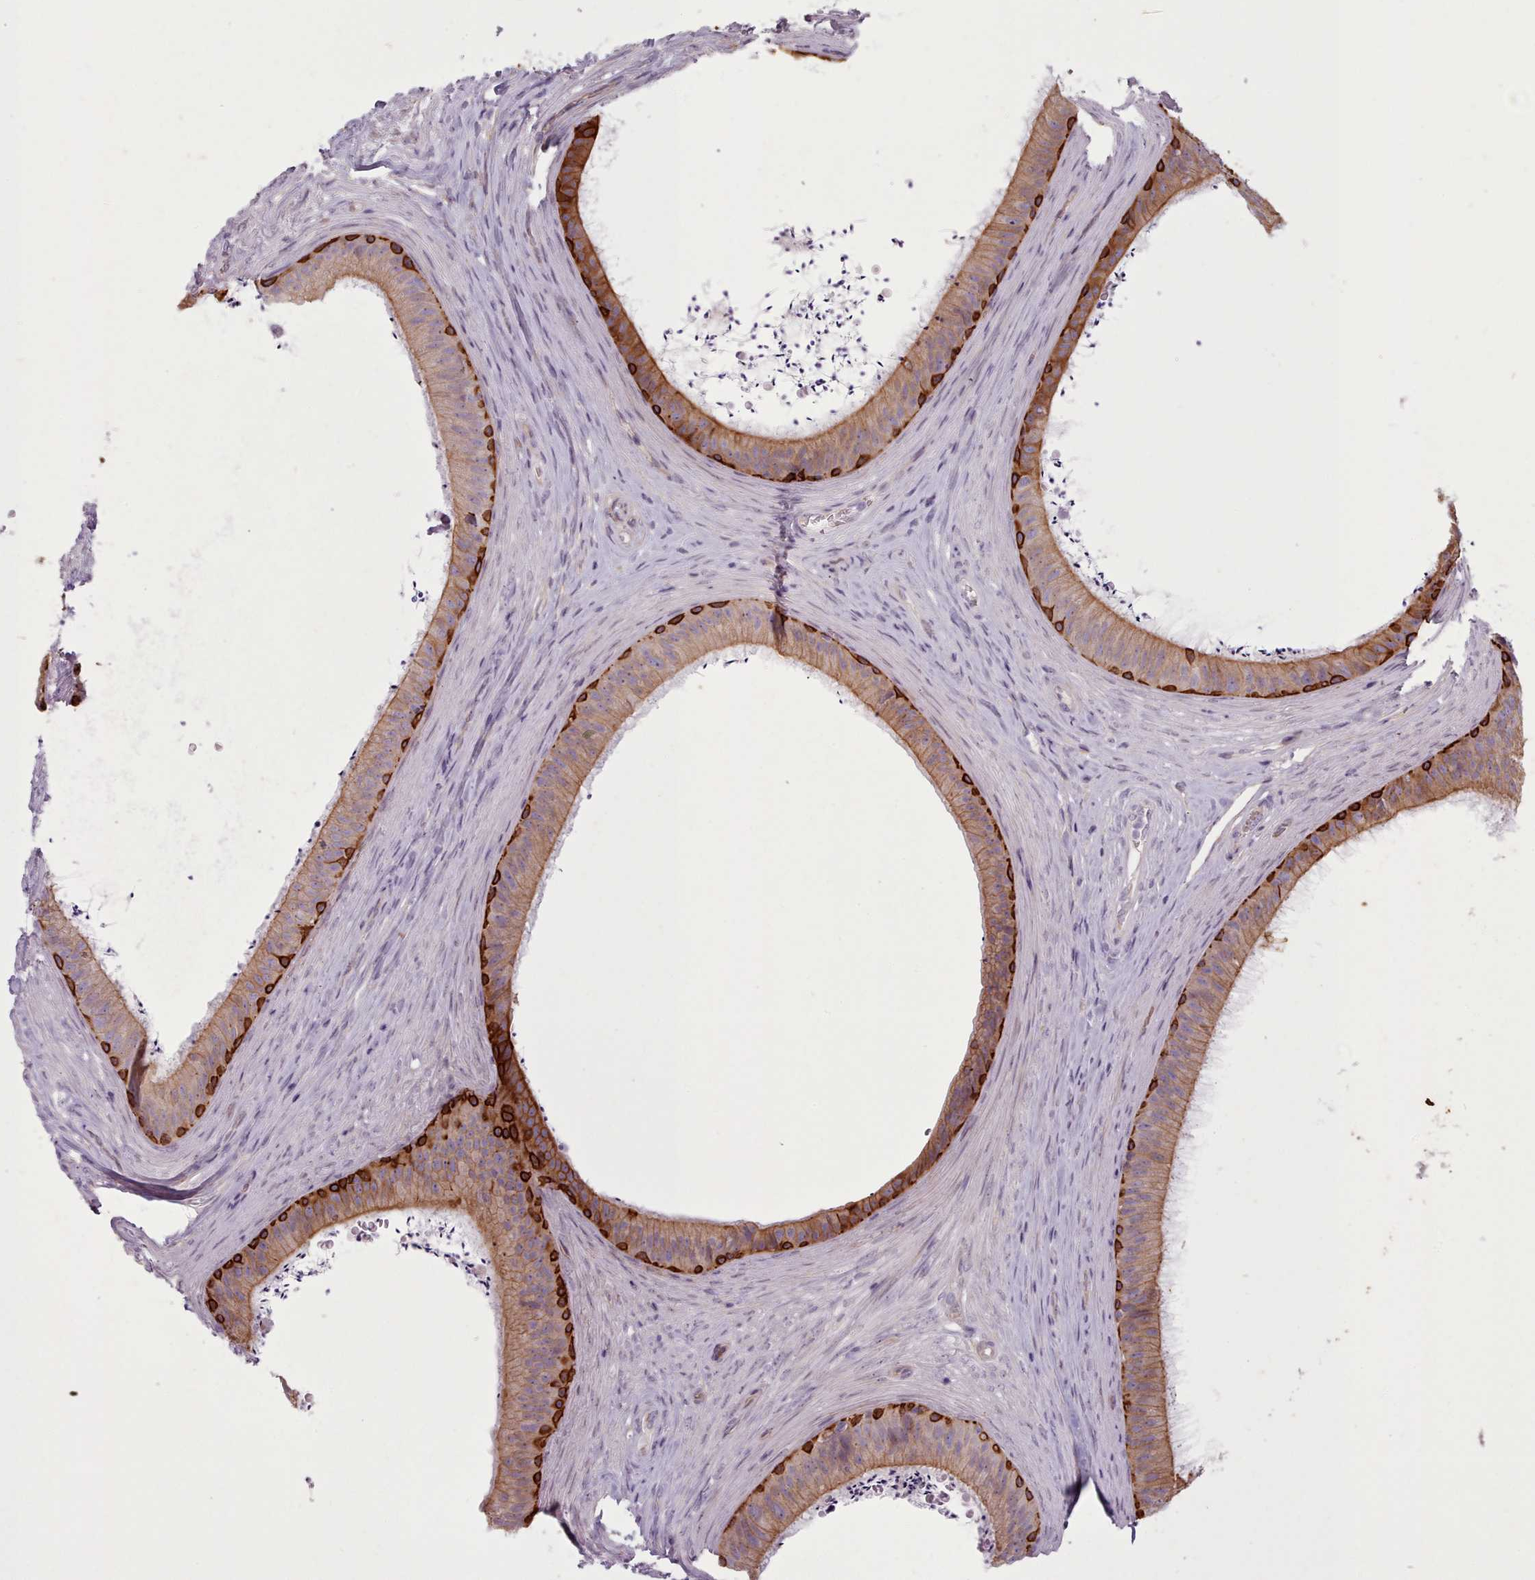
{"staining": {"intensity": "strong", "quantity": "<25%", "location": "cytoplasmic/membranous"}, "tissue": "epididymis", "cell_type": "Glandular cells", "image_type": "normal", "snomed": [{"axis": "morphology", "description": "Normal tissue, NOS"}, {"axis": "topography", "description": "Testis"}, {"axis": "topography", "description": "Epididymis"}], "caption": "Protein staining exhibits strong cytoplasmic/membranous expression in approximately <25% of glandular cells in unremarkable epididymis.", "gene": "PLD4", "patient": {"sex": "male", "age": 41}}